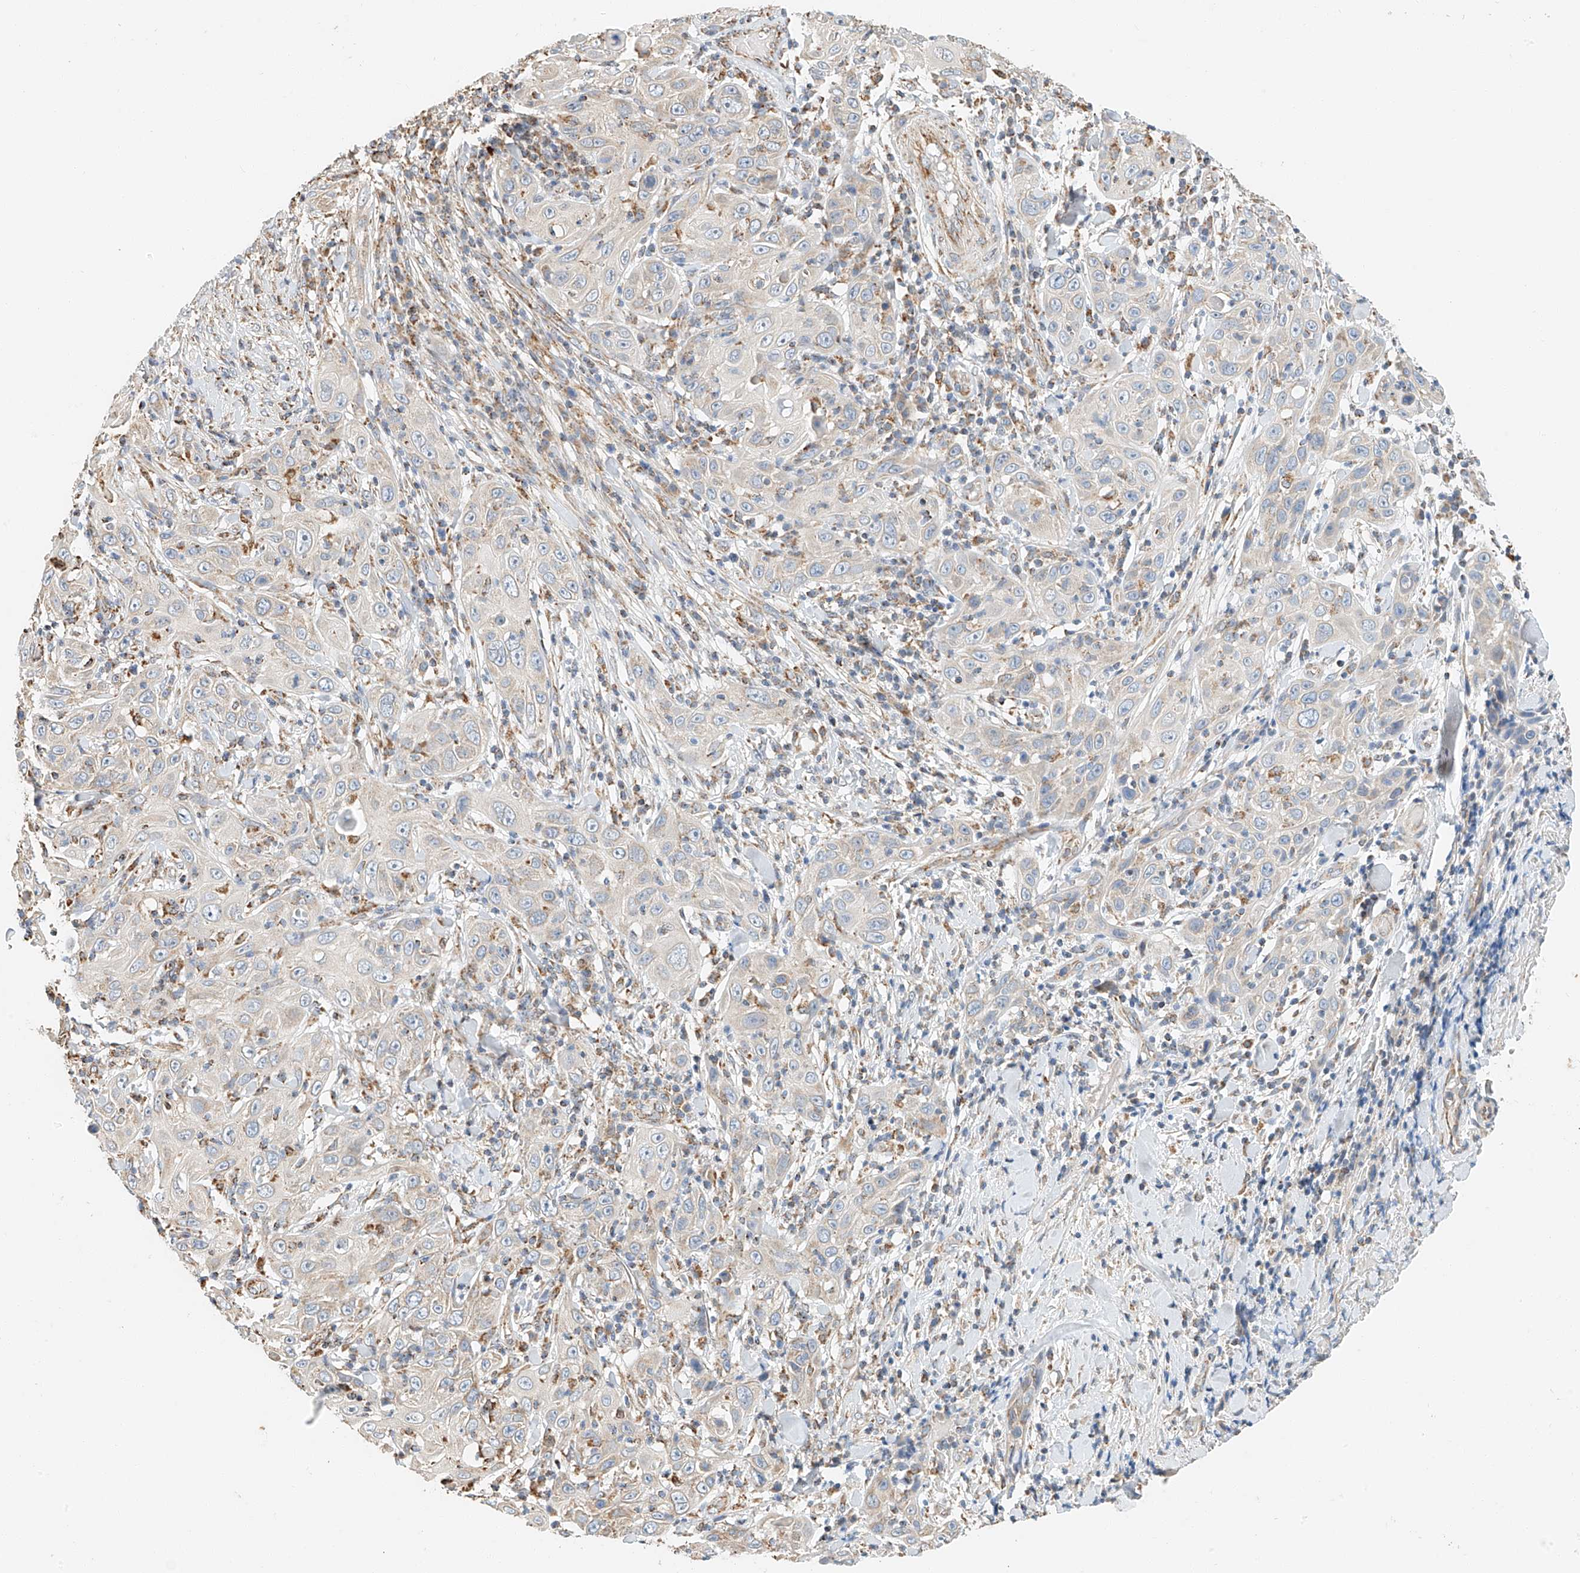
{"staining": {"intensity": "negative", "quantity": "none", "location": "none"}, "tissue": "skin cancer", "cell_type": "Tumor cells", "image_type": "cancer", "snomed": [{"axis": "morphology", "description": "Squamous cell carcinoma, NOS"}, {"axis": "topography", "description": "Skin"}], "caption": "There is no significant staining in tumor cells of skin cancer.", "gene": "YIPF7", "patient": {"sex": "female", "age": 88}}